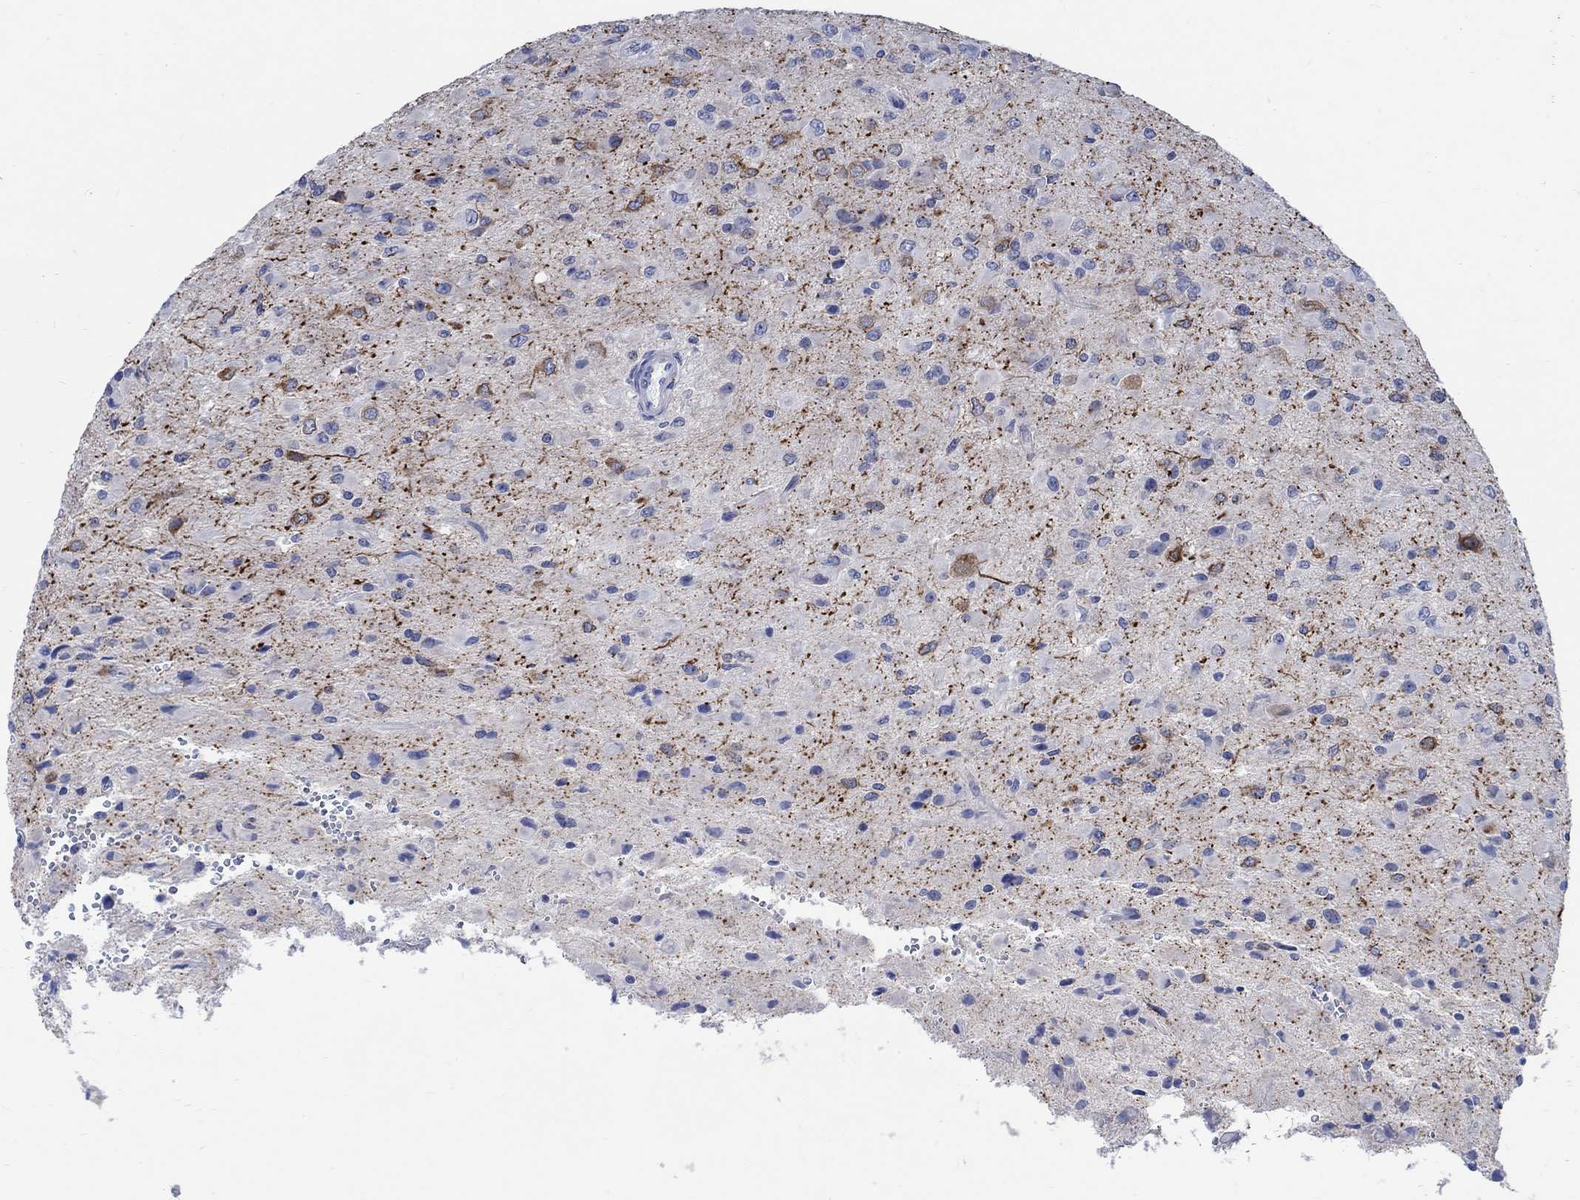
{"staining": {"intensity": "negative", "quantity": "none", "location": "none"}, "tissue": "glioma", "cell_type": "Tumor cells", "image_type": "cancer", "snomed": [{"axis": "morphology", "description": "Glioma, malignant, High grade"}, {"axis": "topography", "description": "Cerebral cortex"}], "caption": "Tumor cells show no significant positivity in glioma.", "gene": "CAMK2N1", "patient": {"sex": "male", "age": 35}}